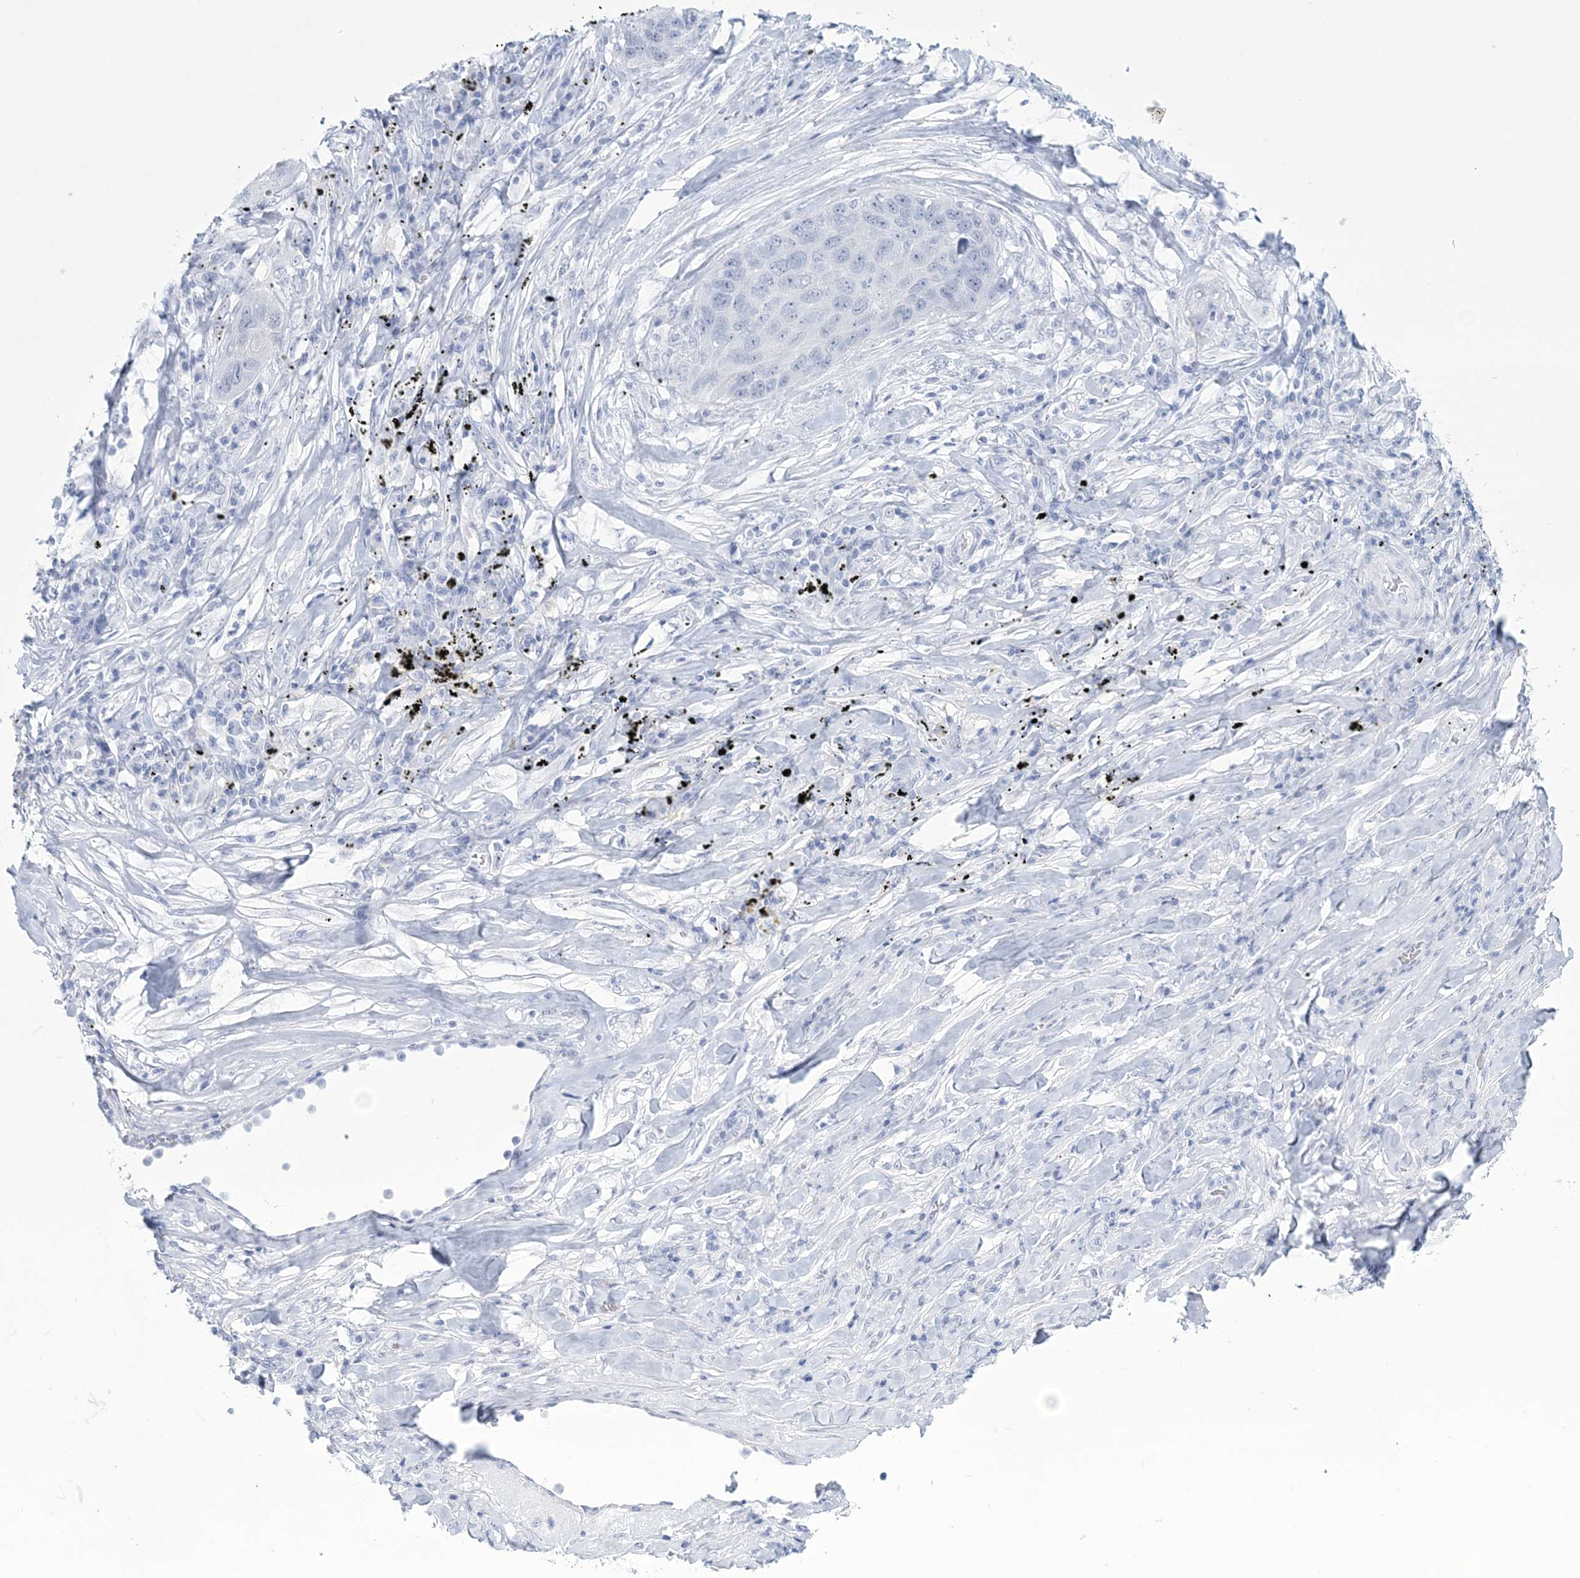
{"staining": {"intensity": "negative", "quantity": "none", "location": "none"}, "tissue": "lung cancer", "cell_type": "Tumor cells", "image_type": "cancer", "snomed": [{"axis": "morphology", "description": "Squamous cell carcinoma, NOS"}, {"axis": "topography", "description": "Lung"}], "caption": "A high-resolution micrograph shows IHC staining of lung squamous cell carcinoma, which reveals no significant positivity in tumor cells.", "gene": "DPCD", "patient": {"sex": "female", "age": 63}}